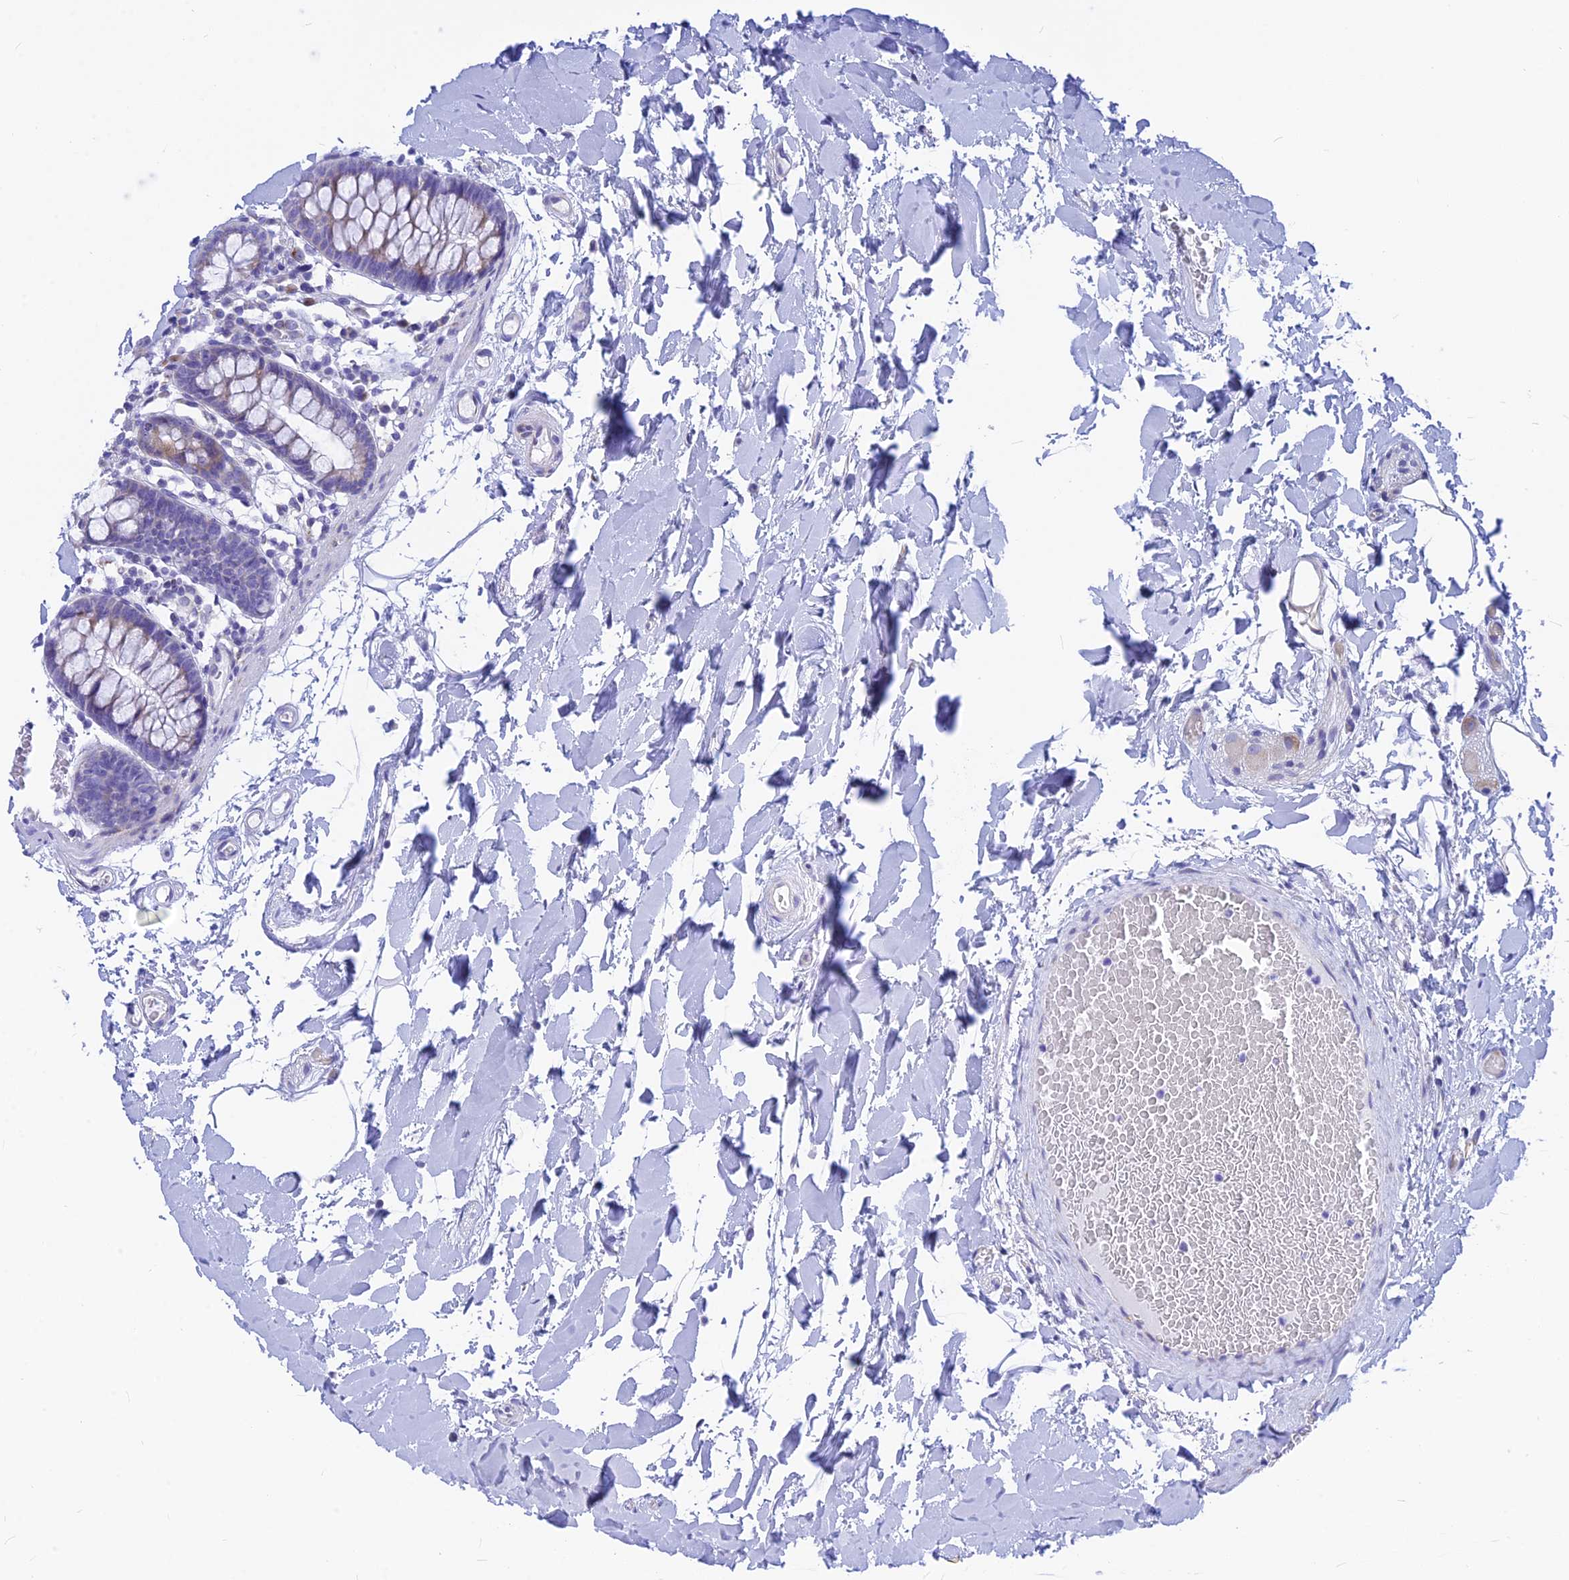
{"staining": {"intensity": "negative", "quantity": "none", "location": "none"}, "tissue": "colon", "cell_type": "Endothelial cells", "image_type": "normal", "snomed": [{"axis": "morphology", "description": "Normal tissue, NOS"}, {"axis": "topography", "description": "Colon"}], "caption": "Micrograph shows no significant protein expression in endothelial cells of benign colon. (DAB IHC, high magnification).", "gene": "CNOT6", "patient": {"sex": "male", "age": 75}}